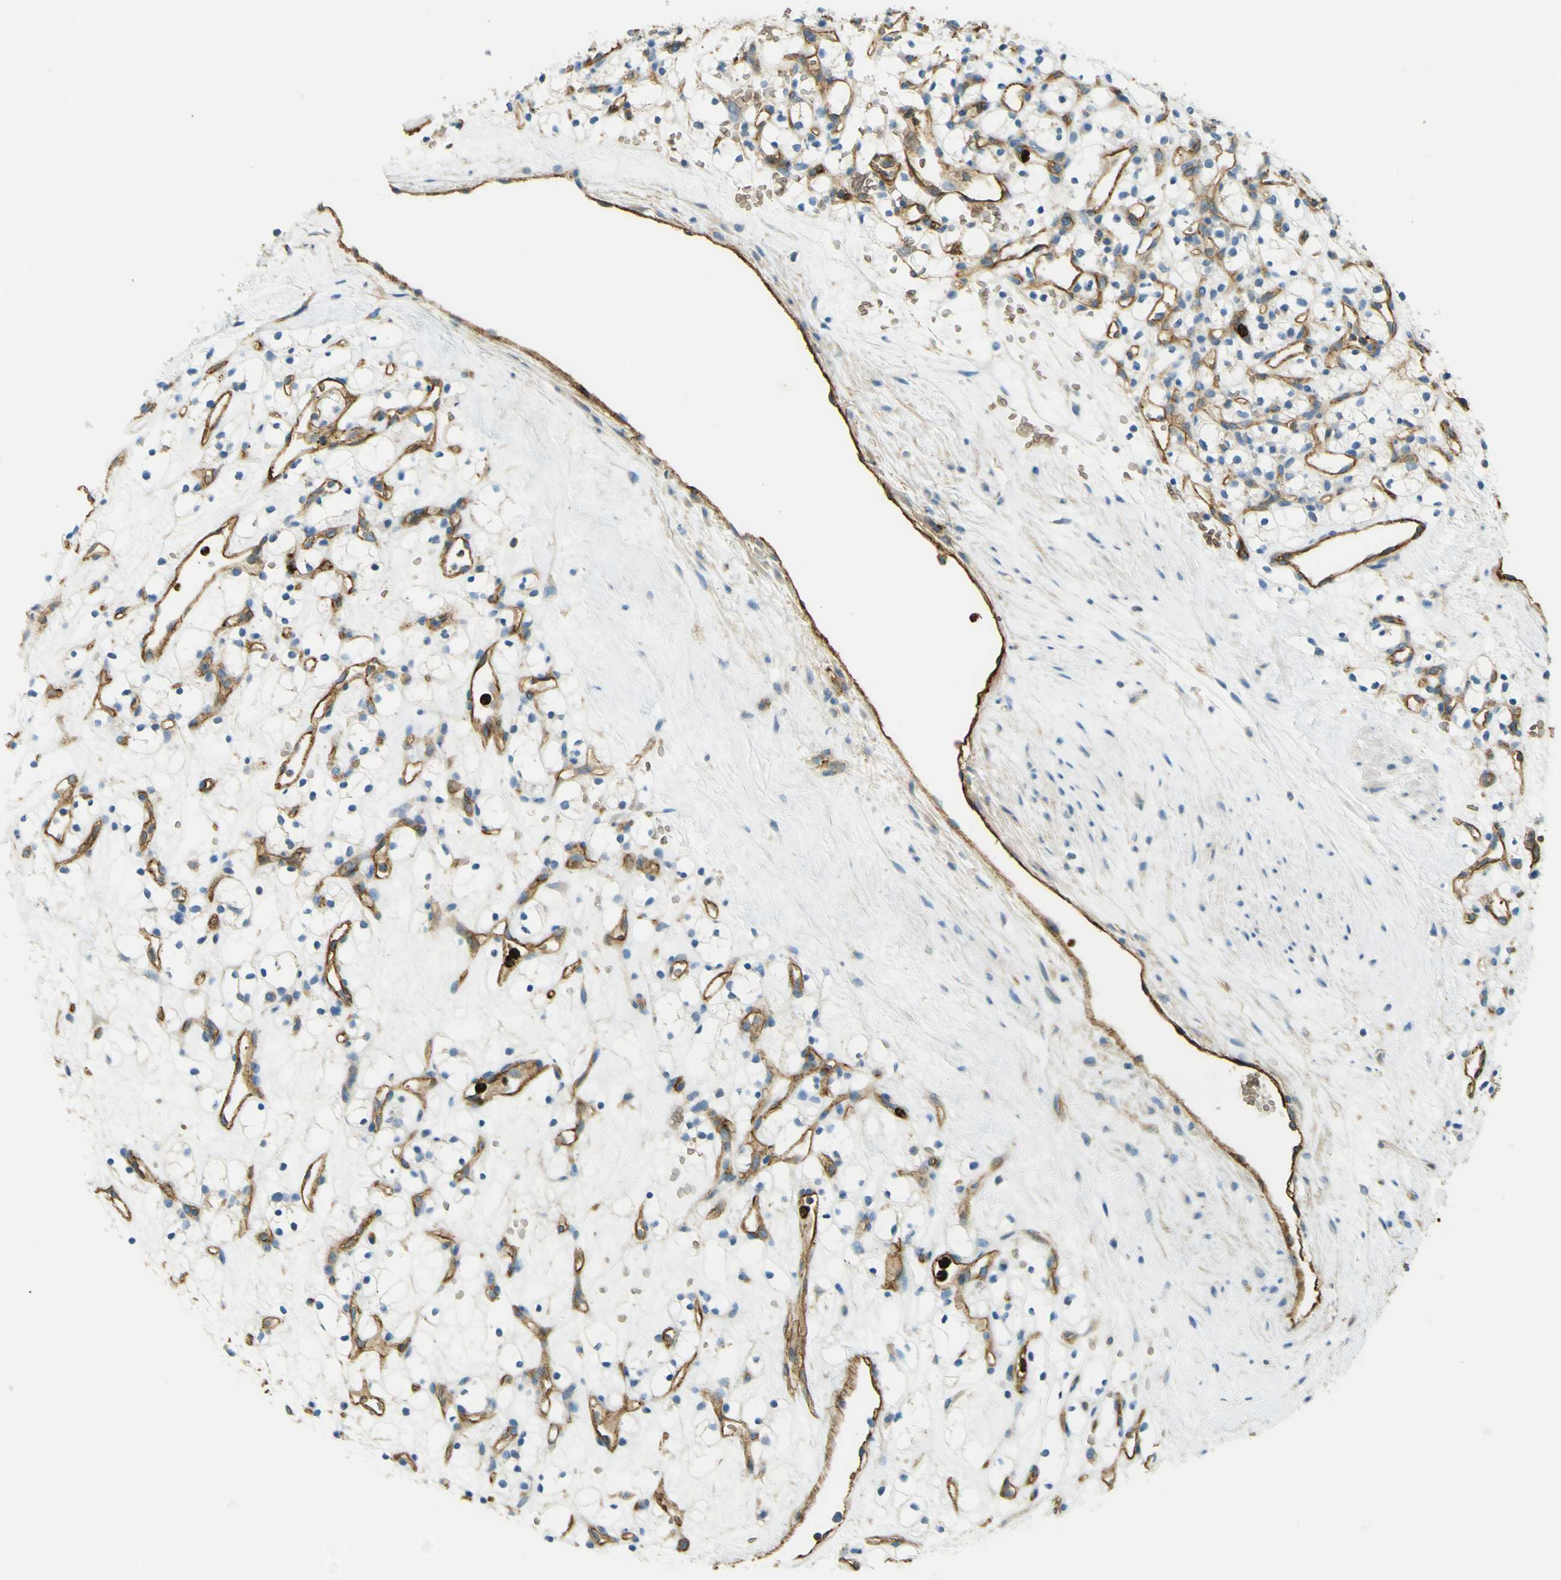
{"staining": {"intensity": "negative", "quantity": "none", "location": "none"}, "tissue": "renal cancer", "cell_type": "Tumor cells", "image_type": "cancer", "snomed": [{"axis": "morphology", "description": "Adenocarcinoma, NOS"}, {"axis": "topography", "description": "Kidney"}], "caption": "Immunohistochemical staining of human renal adenocarcinoma demonstrates no significant expression in tumor cells.", "gene": "PLXDC1", "patient": {"sex": "female", "age": 60}}